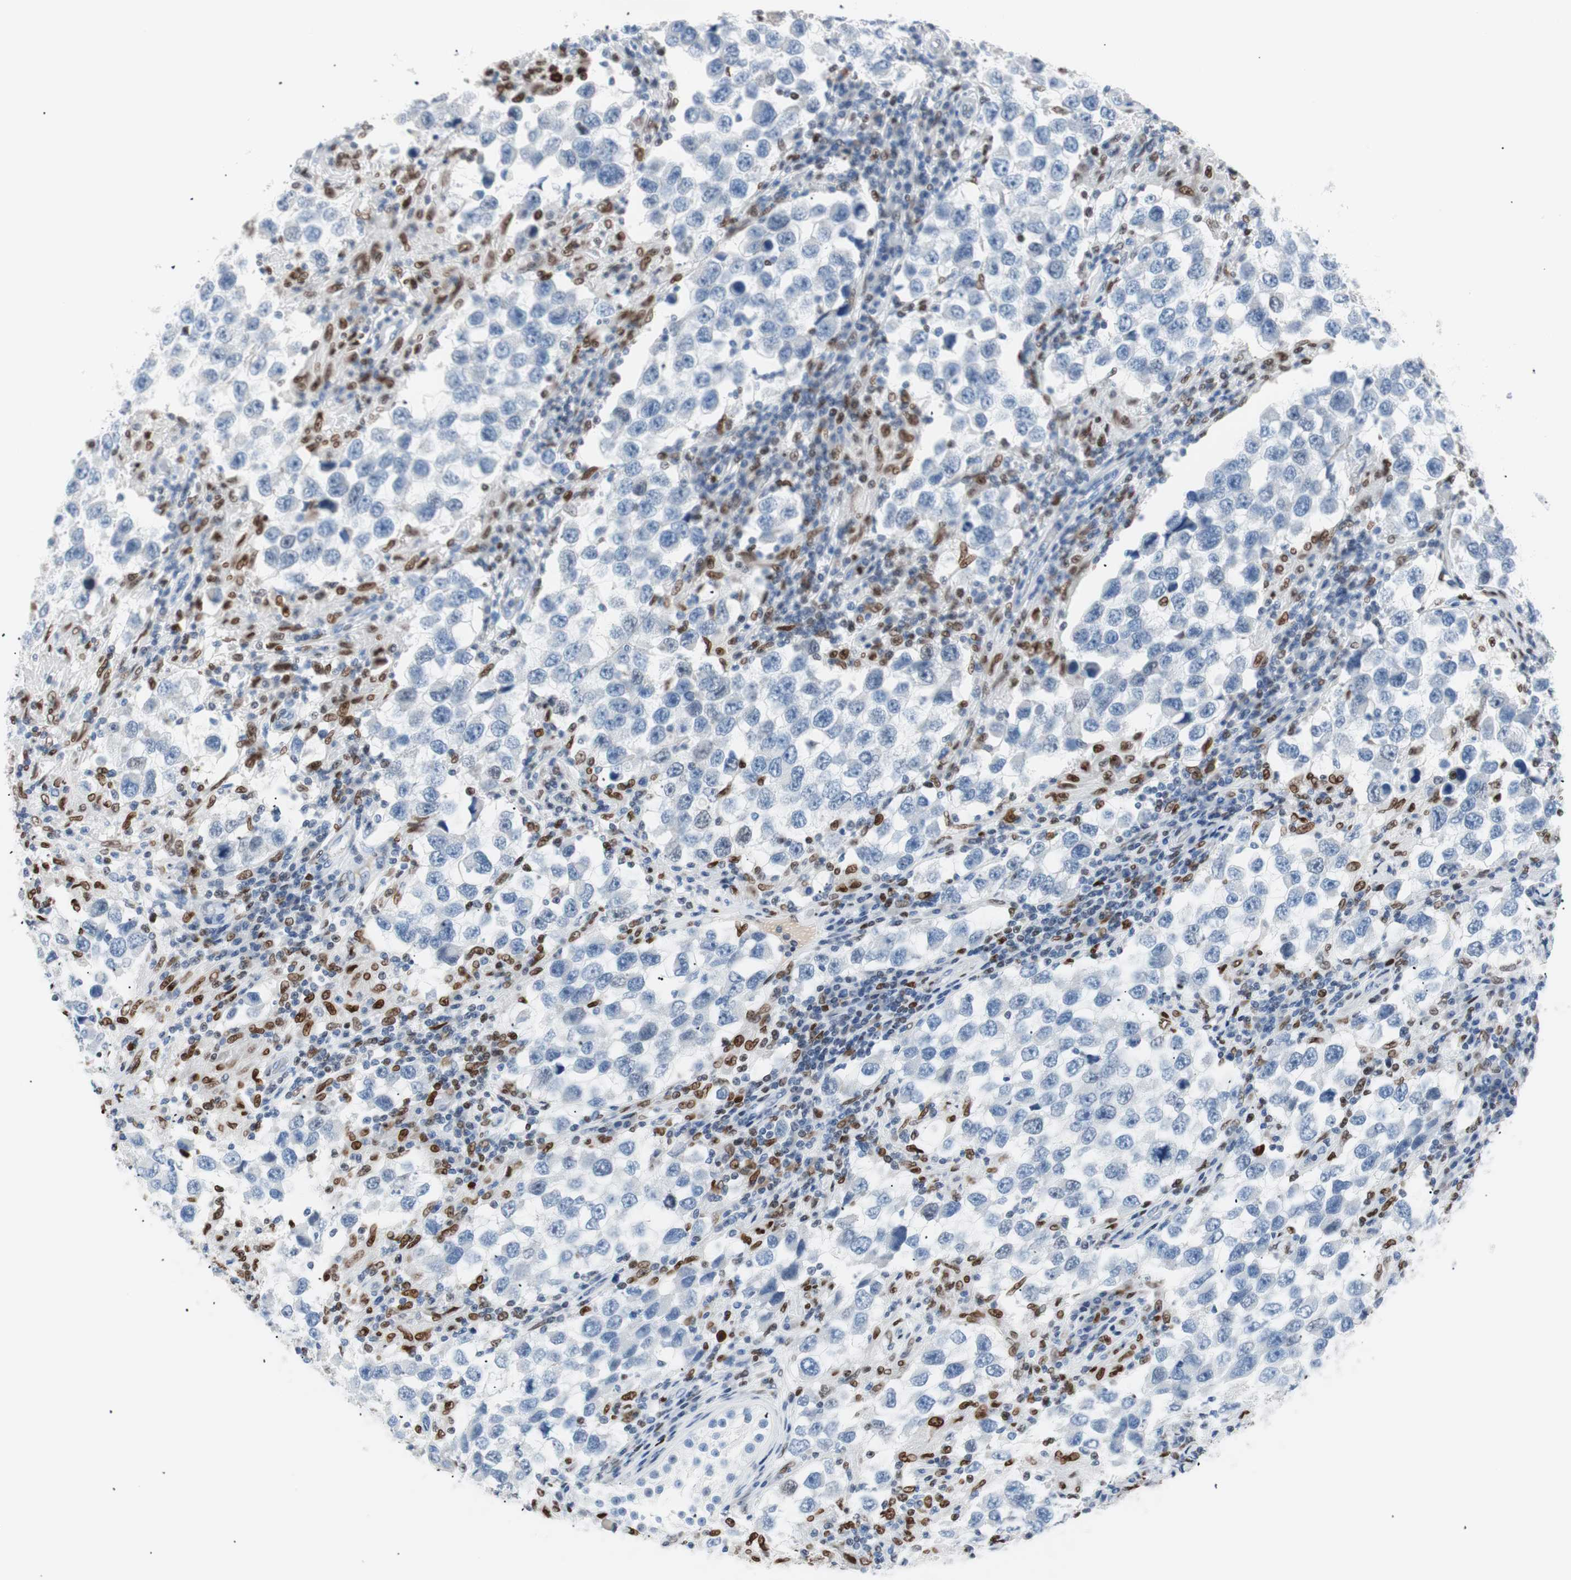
{"staining": {"intensity": "negative", "quantity": "none", "location": "none"}, "tissue": "testis cancer", "cell_type": "Tumor cells", "image_type": "cancer", "snomed": [{"axis": "morphology", "description": "Carcinoma, Embryonal, NOS"}, {"axis": "topography", "description": "Testis"}], "caption": "DAB immunohistochemical staining of human testis embryonal carcinoma exhibits no significant expression in tumor cells.", "gene": "CEBPB", "patient": {"sex": "male", "age": 21}}